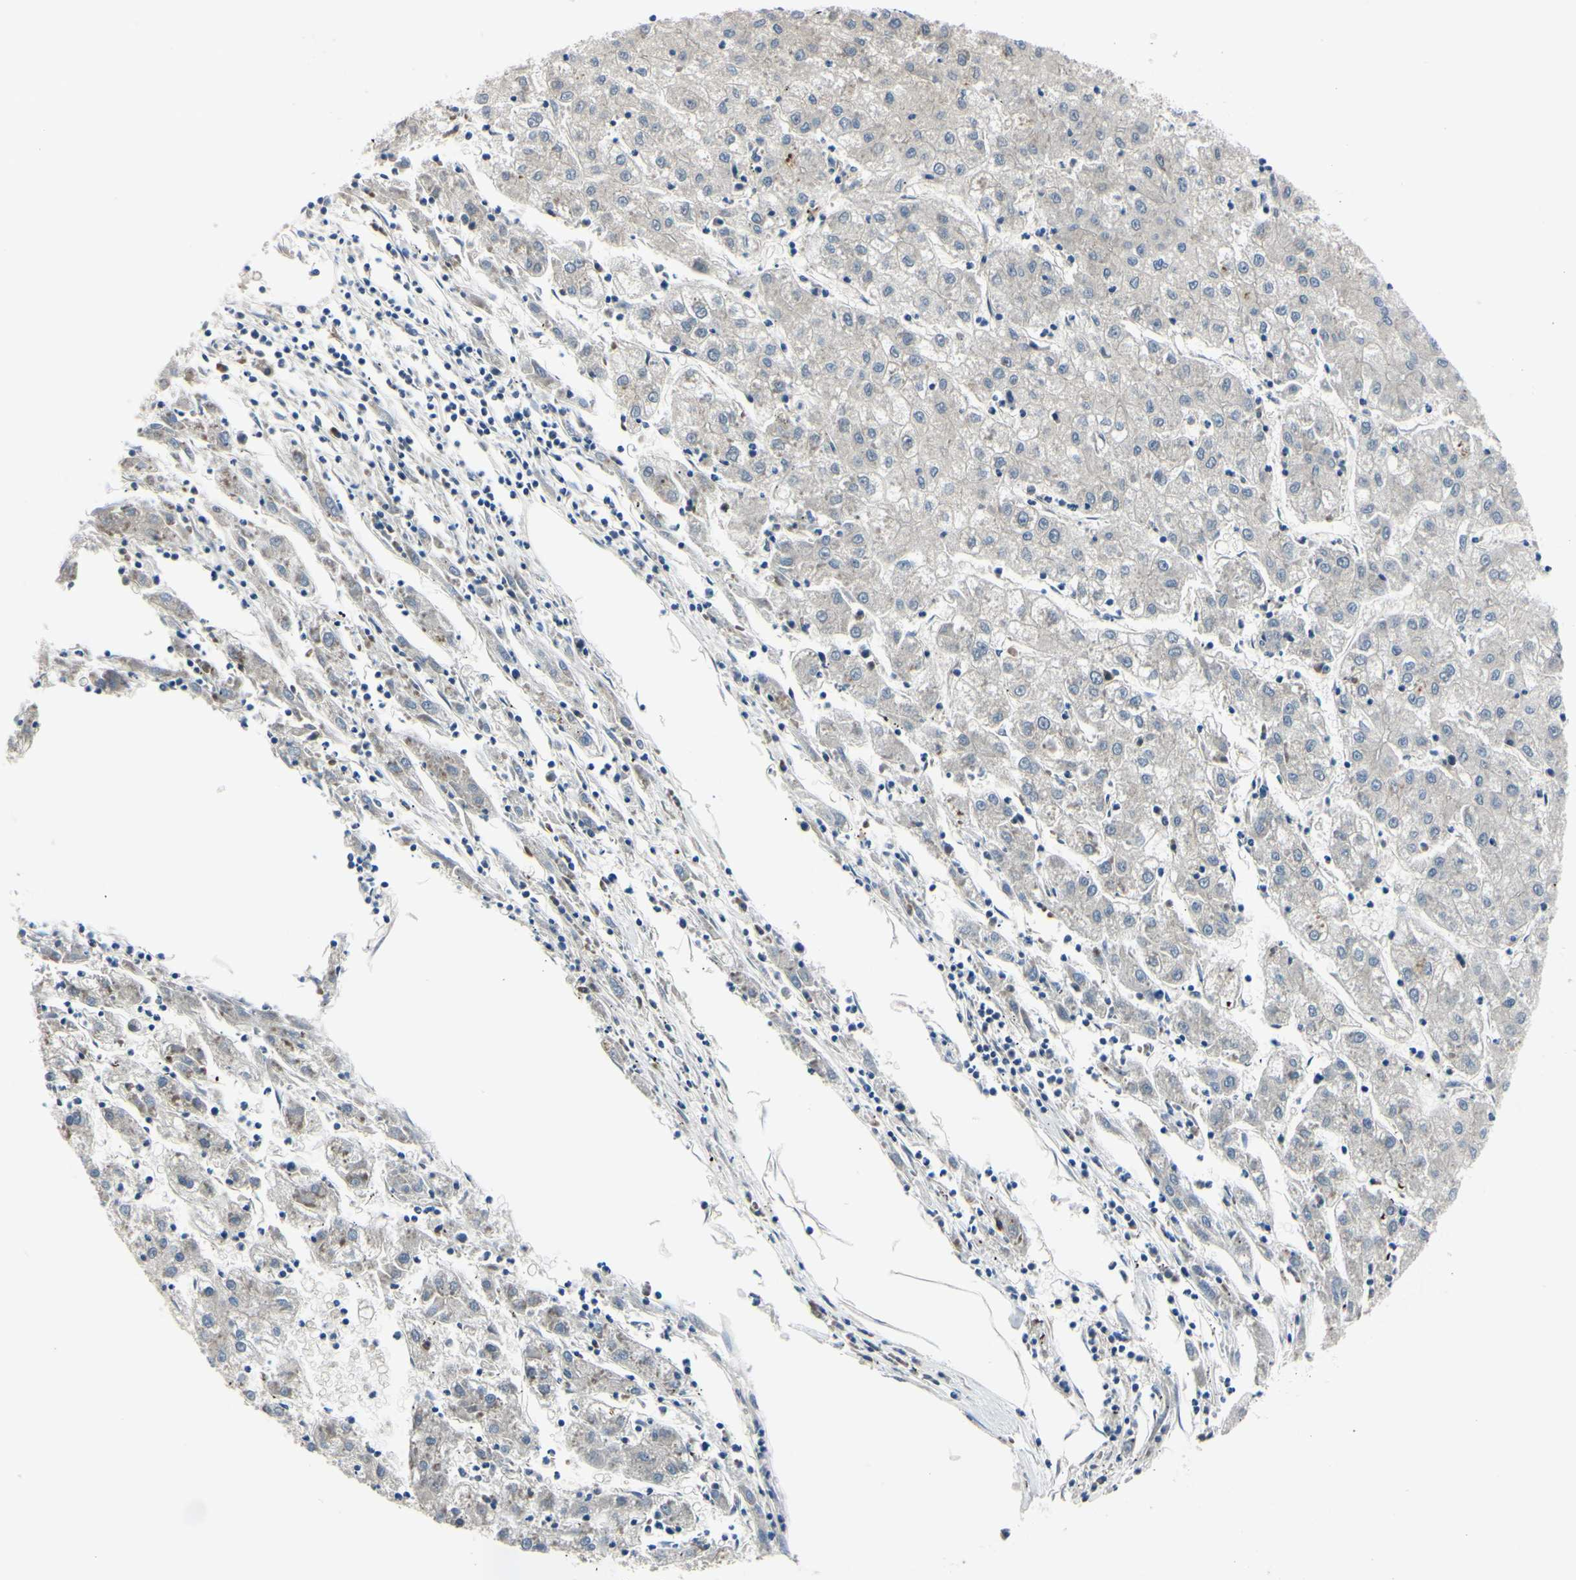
{"staining": {"intensity": "negative", "quantity": "none", "location": "none"}, "tissue": "liver cancer", "cell_type": "Tumor cells", "image_type": "cancer", "snomed": [{"axis": "morphology", "description": "Carcinoma, Hepatocellular, NOS"}, {"axis": "topography", "description": "Liver"}], "caption": "A high-resolution micrograph shows immunohistochemistry staining of liver cancer, which displays no significant expression in tumor cells.", "gene": "COMMD9", "patient": {"sex": "male", "age": 72}}